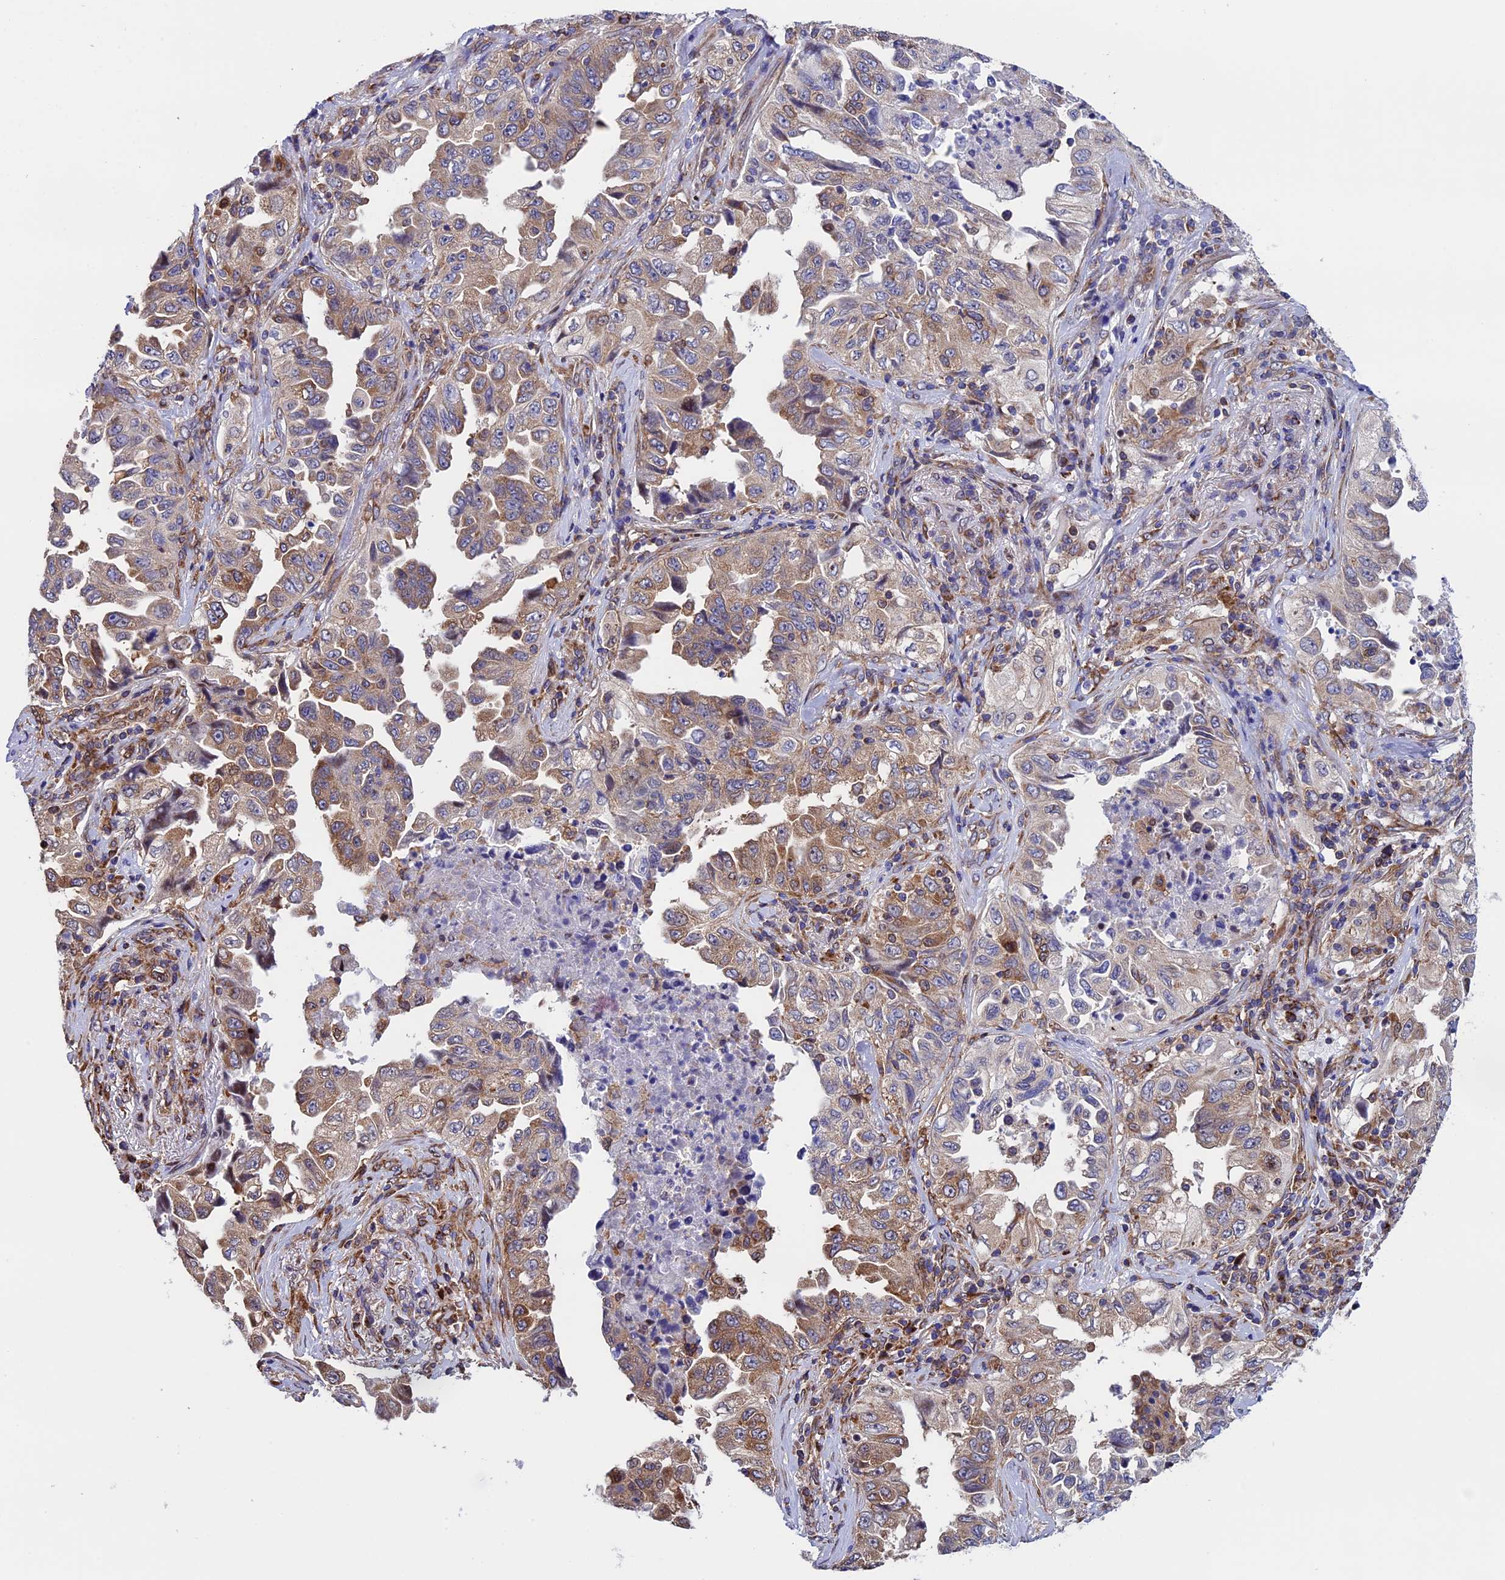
{"staining": {"intensity": "moderate", "quantity": ">75%", "location": "cytoplasmic/membranous"}, "tissue": "lung cancer", "cell_type": "Tumor cells", "image_type": "cancer", "snomed": [{"axis": "morphology", "description": "Adenocarcinoma, NOS"}, {"axis": "topography", "description": "Lung"}], "caption": "Protein staining displays moderate cytoplasmic/membranous expression in approximately >75% of tumor cells in lung cancer (adenocarcinoma). (DAB (3,3'-diaminobenzidine) IHC with brightfield microscopy, high magnification).", "gene": "SLC9A5", "patient": {"sex": "female", "age": 51}}